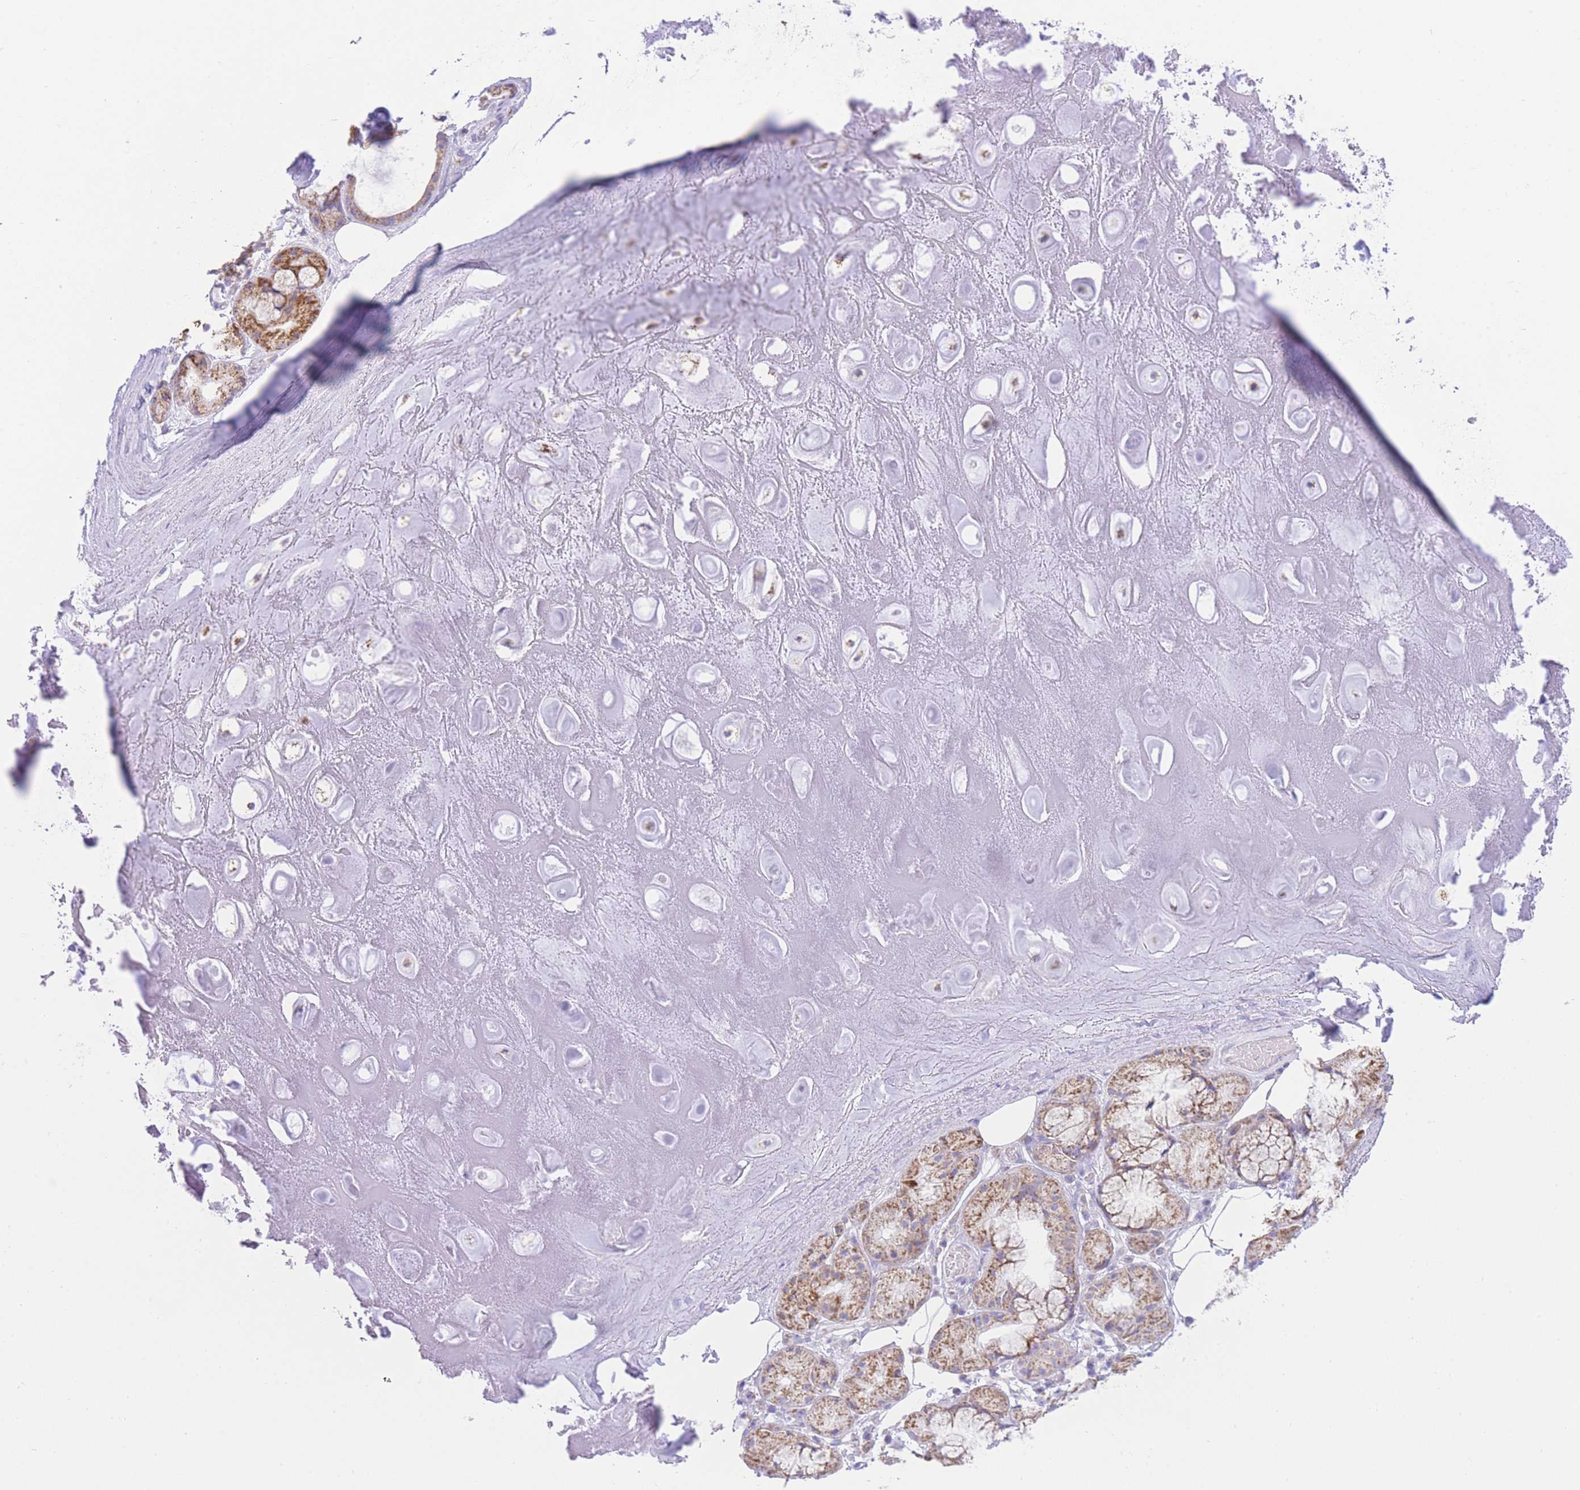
{"staining": {"intensity": "moderate", "quantity": "<25%", "location": "cytoplasmic/membranous"}, "tissue": "soft tissue", "cell_type": "Chondrocytes", "image_type": "normal", "snomed": [{"axis": "morphology", "description": "Normal tissue, NOS"}, {"axis": "topography", "description": "Cartilage tissue"}], "caption": "The image demonstrates immunohistochemical staining of unremarkable soft tissue. There is moderate cytoplasmic/membranous staining is present in about <25% of chondrocytes.", "gene": "ACSM4", "patient": {"sex": "male", "age": 81}}